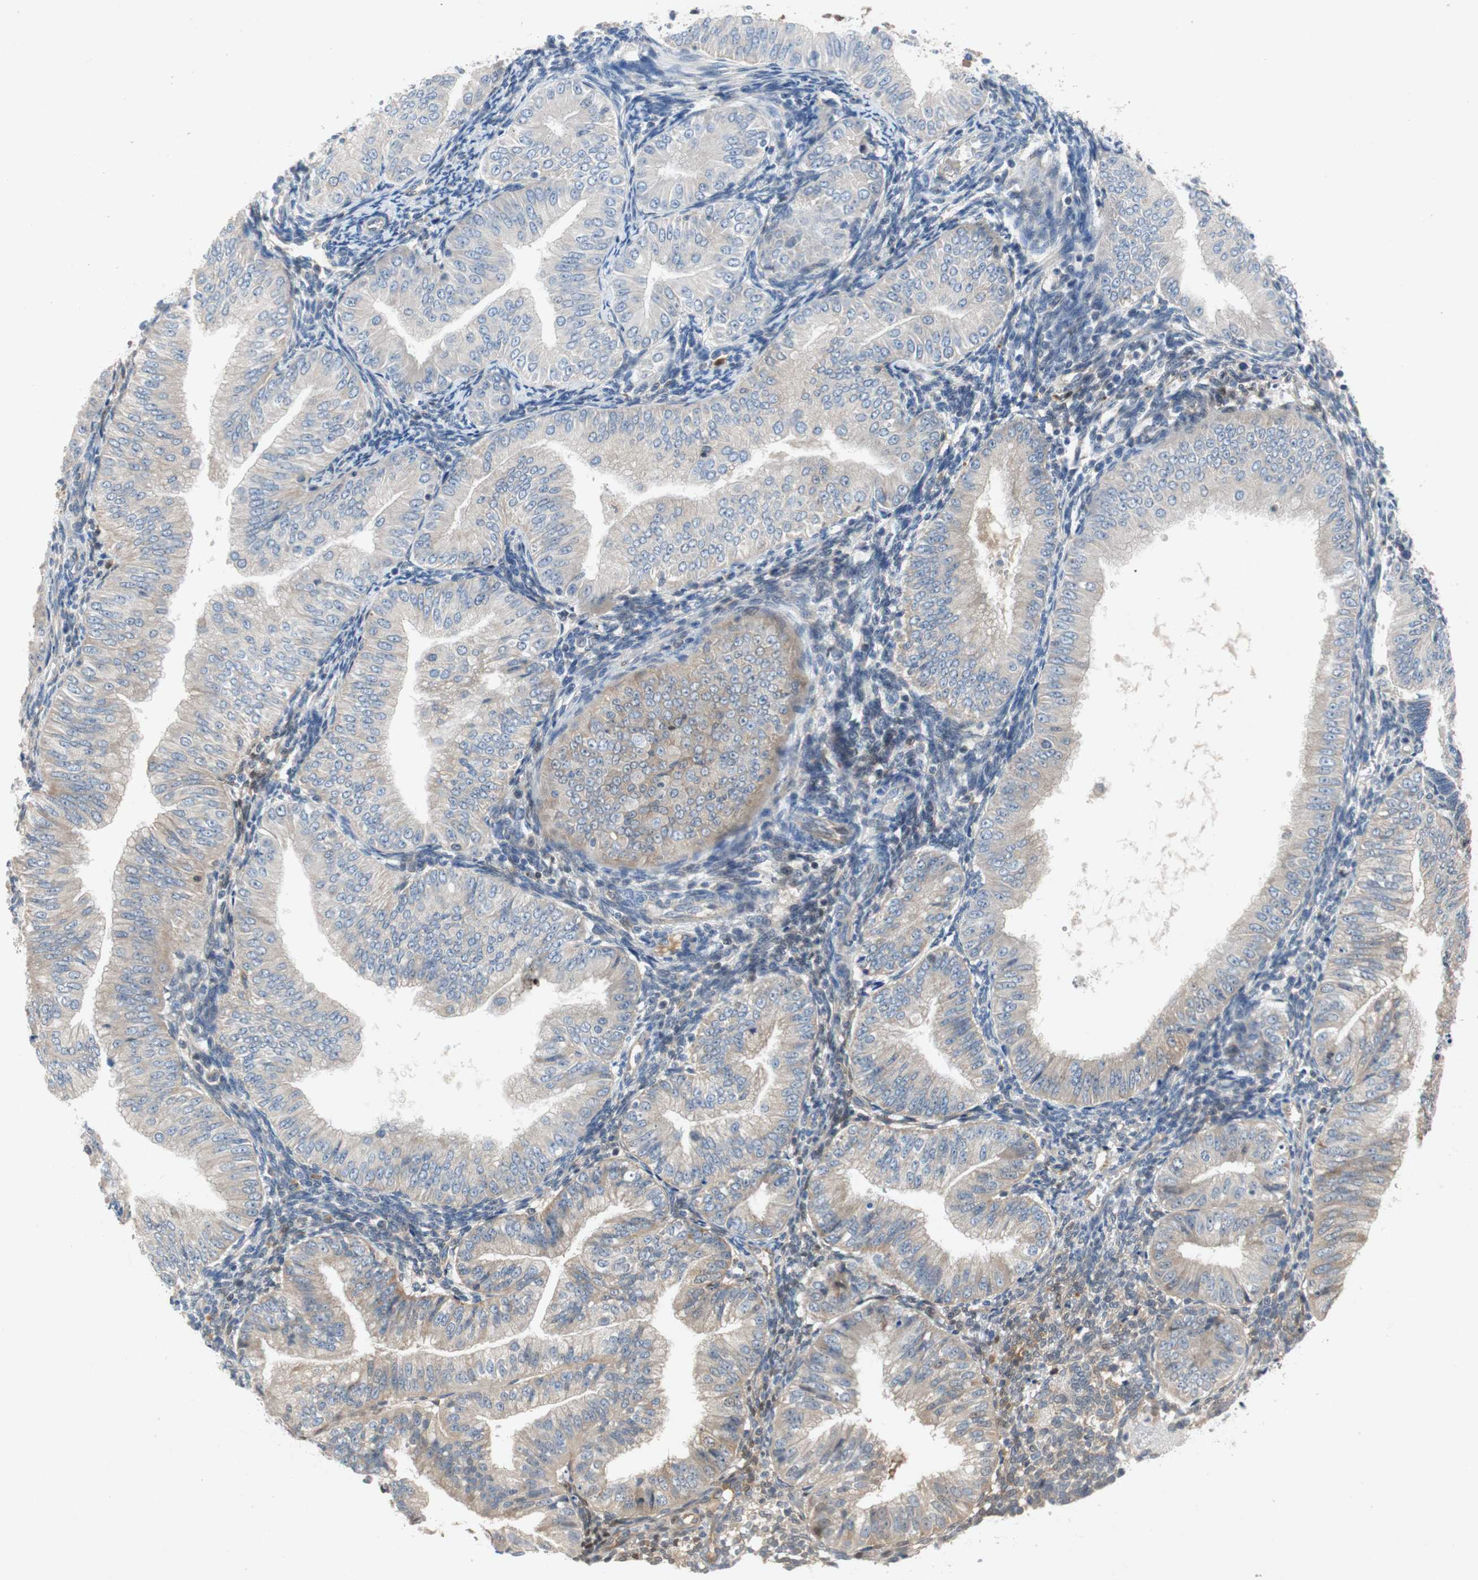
{"staining": {"intensity": "weak", "quantity": "<25%", "location": "cytoplasmic/membranous"}, "tissue": "endometrial cancer", "cell_type": "Tumor cells", "image_type": "cancer", "snomed": [{"axis": "morphology", "description": "Normal tissue, NOS"}, {"axis": "morphology", "description": "Adenocarcinoma, NOS"}, {"axis": "topography", "description": "Endometrium"}], "caption": "A histopathology image of endometrial cancer (adenocarcinoma) stained for a protein exhibits no brown staining in tumor cells.", "gene": "RELB", "patient": {"sex": "female", "age": 53}}